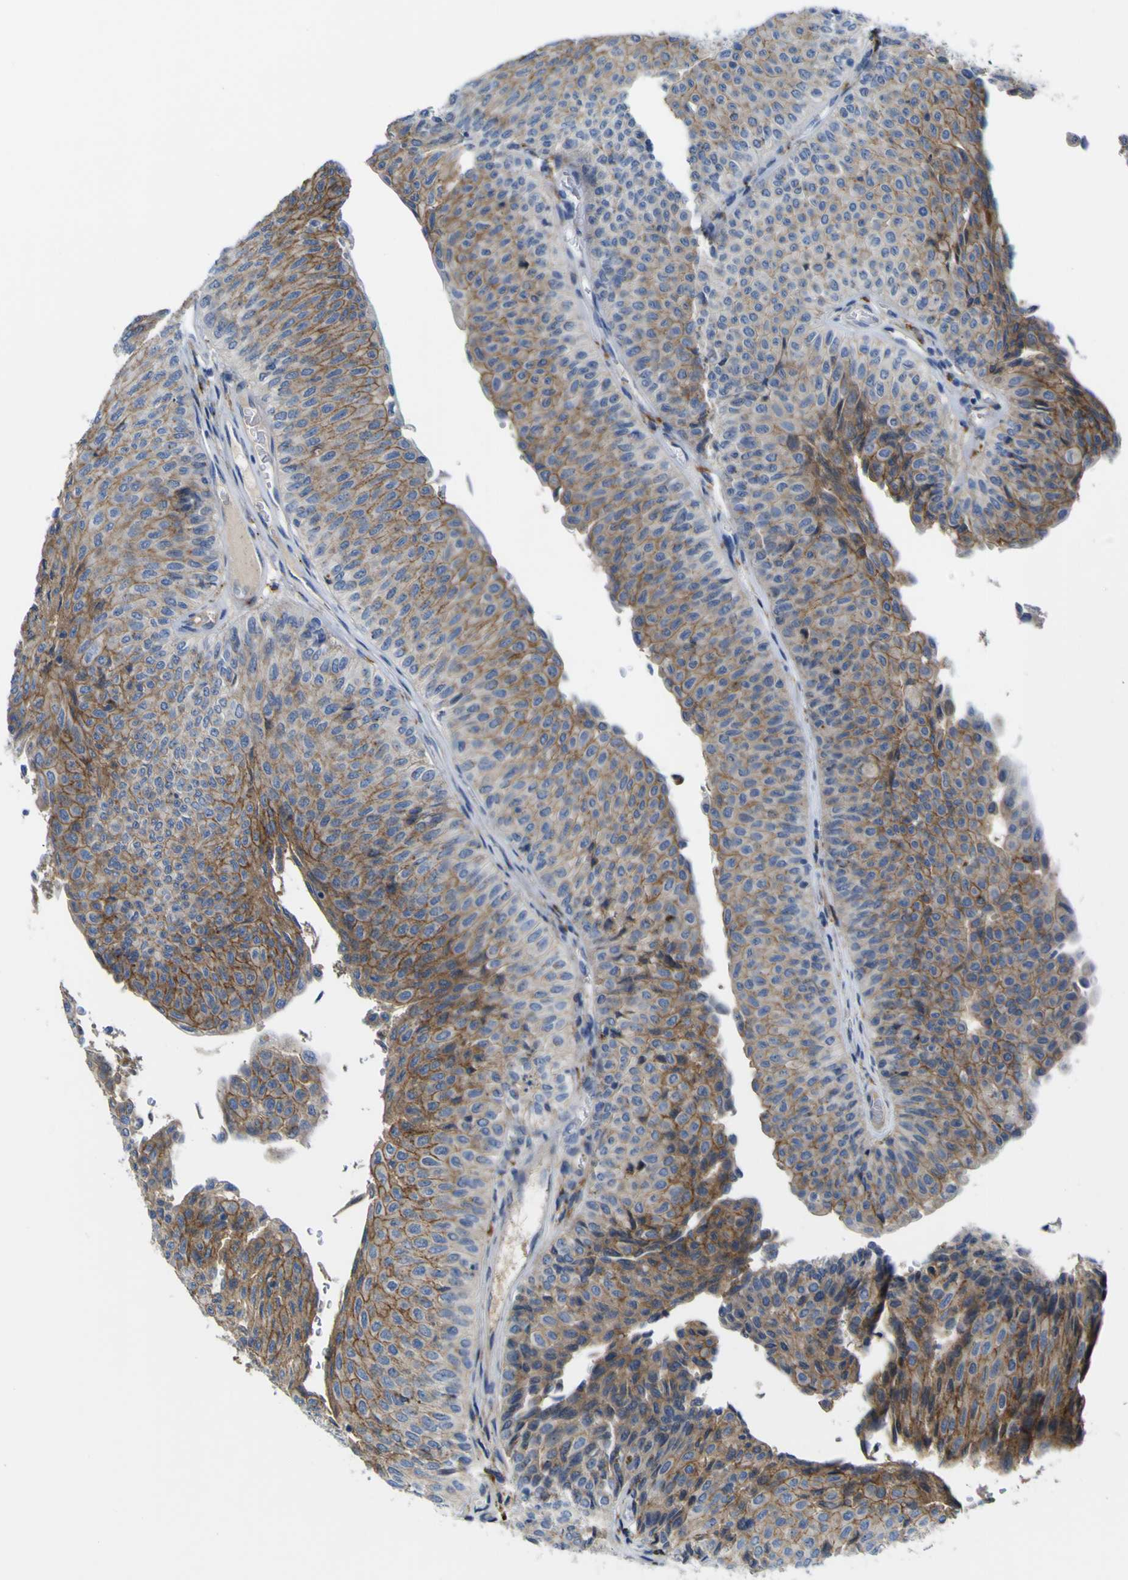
{"staining": {"intensity": "moderate", "quantity": ">75%", "location": "cytoplasmic/membranous"}, "tissue": "urothelial cancer", "cell_type": "Tumor cells", "image_type": "cancer", "snomed": [{"axis": "morphology", "description": "Urothelial carcinoma, Low grade"}, {"axis": "topography", "description": "Urinary bladder"}], "caption": "Urothelial carcinoma (low-grade) was stained to show a protein in brown. There is medium levels of moderate cytoplasmic/membranous positivity in about >75% of tumor cells. (Stains: DAB (3,3'-diaminobenzidine) in brown, nuclei in blue, Microscopy: brightfield microscopy at high magnification).", "gene": "PTPRF", "patient": {"sex": "male", "age": 78}}